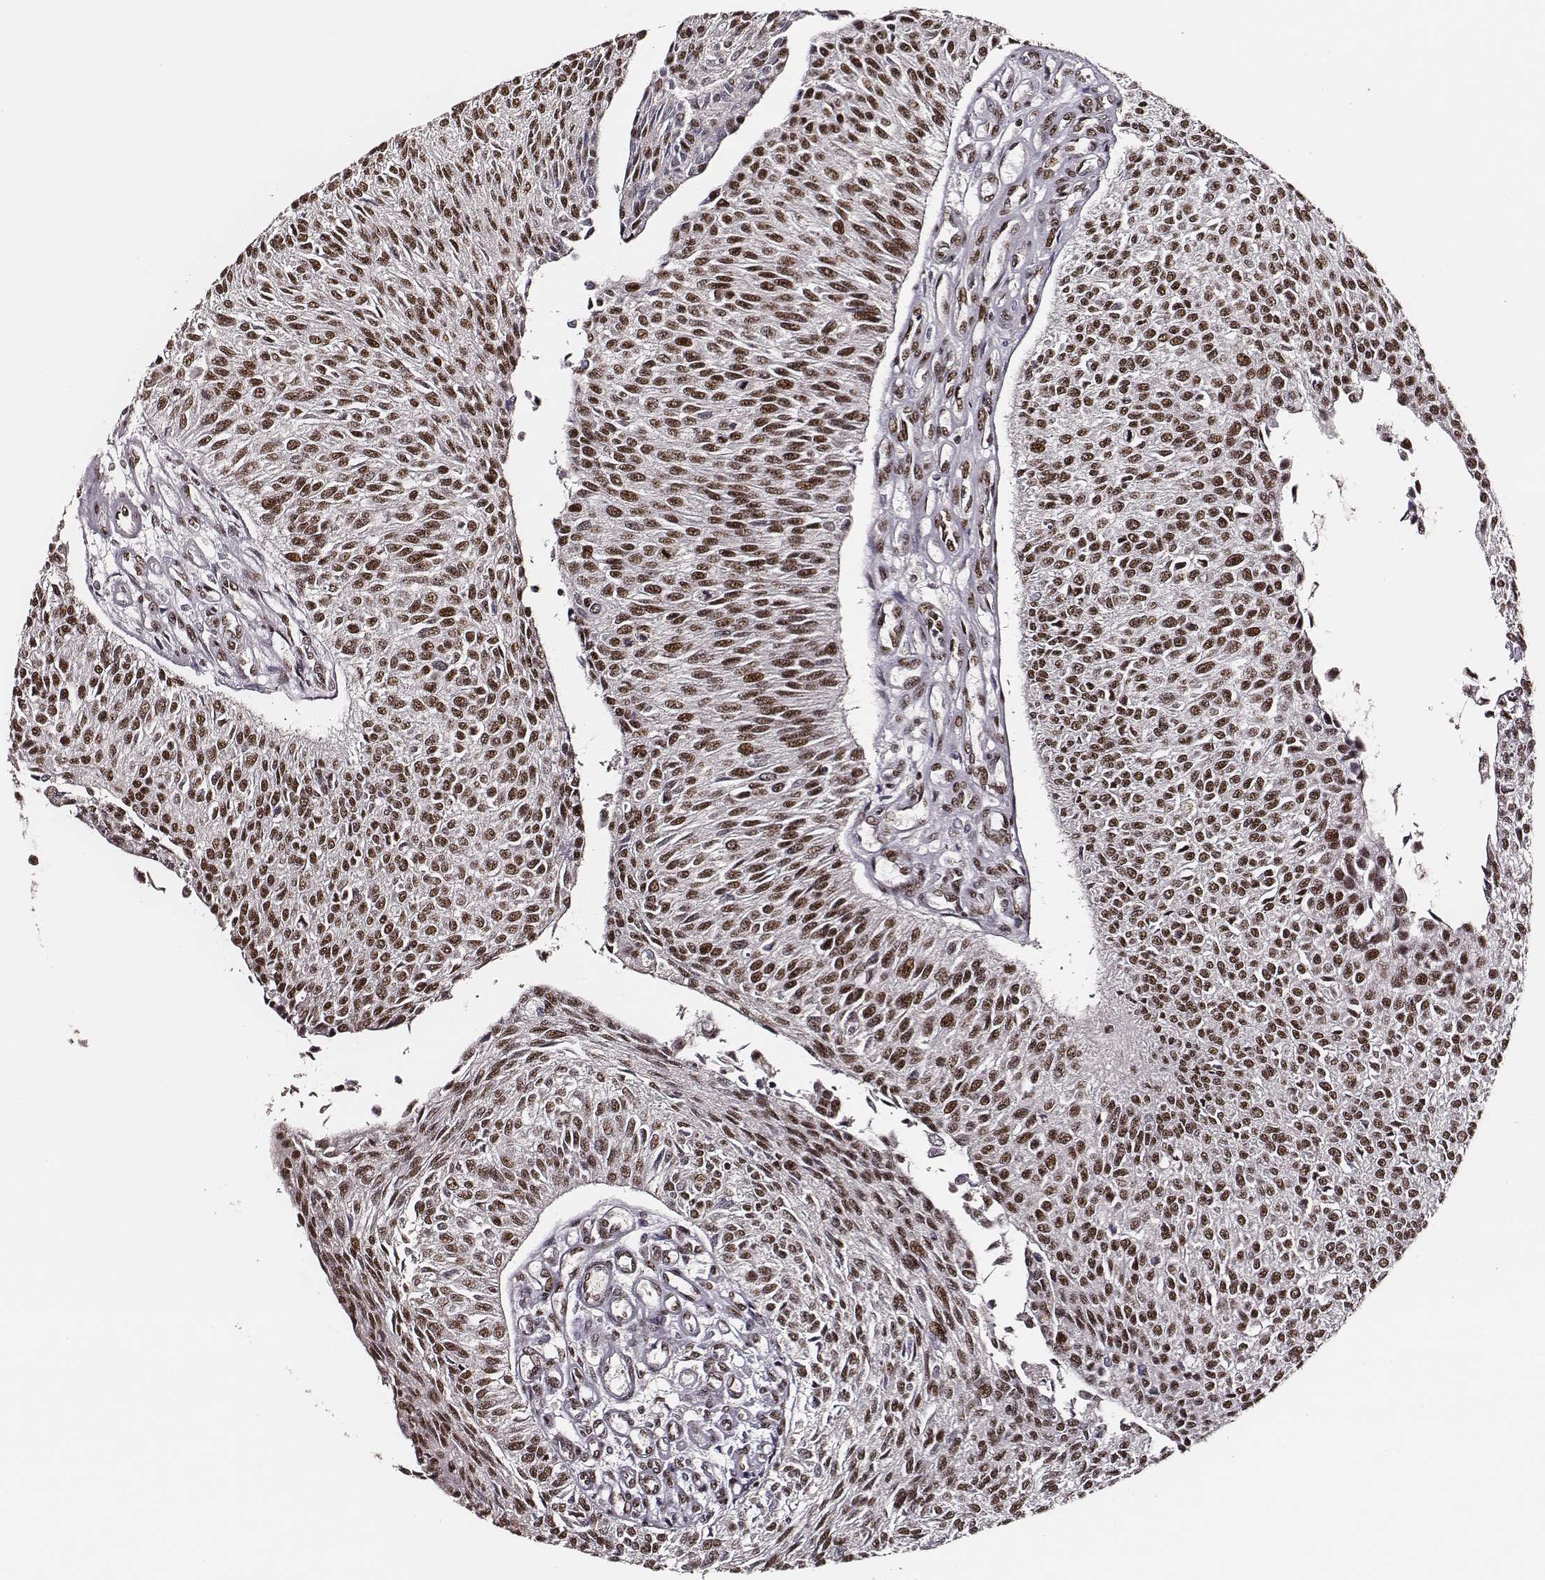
{"staining": {"intensity": "strong", "quantity": ">75%", "location": "nuclear"}, "tissue": "urothelial cancer", "cell_type": "Tumor cells", "image_type": "cancer", "snomed": [{"axis": "morphology", "description": "Urothelial carcinoma, NOS"}, {"axis": "topography", "description": "Urinary bladder"}], "caption": "IHC (DAB (3,3'-diaminobenzidine)) staining of human urothelial cancer exhibits strong nuclear protein expression in about >75% of tumor cells. The staining was performed using DAB (3,3'-diaminobenzidine) to visualize the protein expression in brown, while the nuclei were stained in blue with hematoxylin (Magnification: 20x).", "gene": "PPARA", "patient": {"sex": "male", "age": 55}}